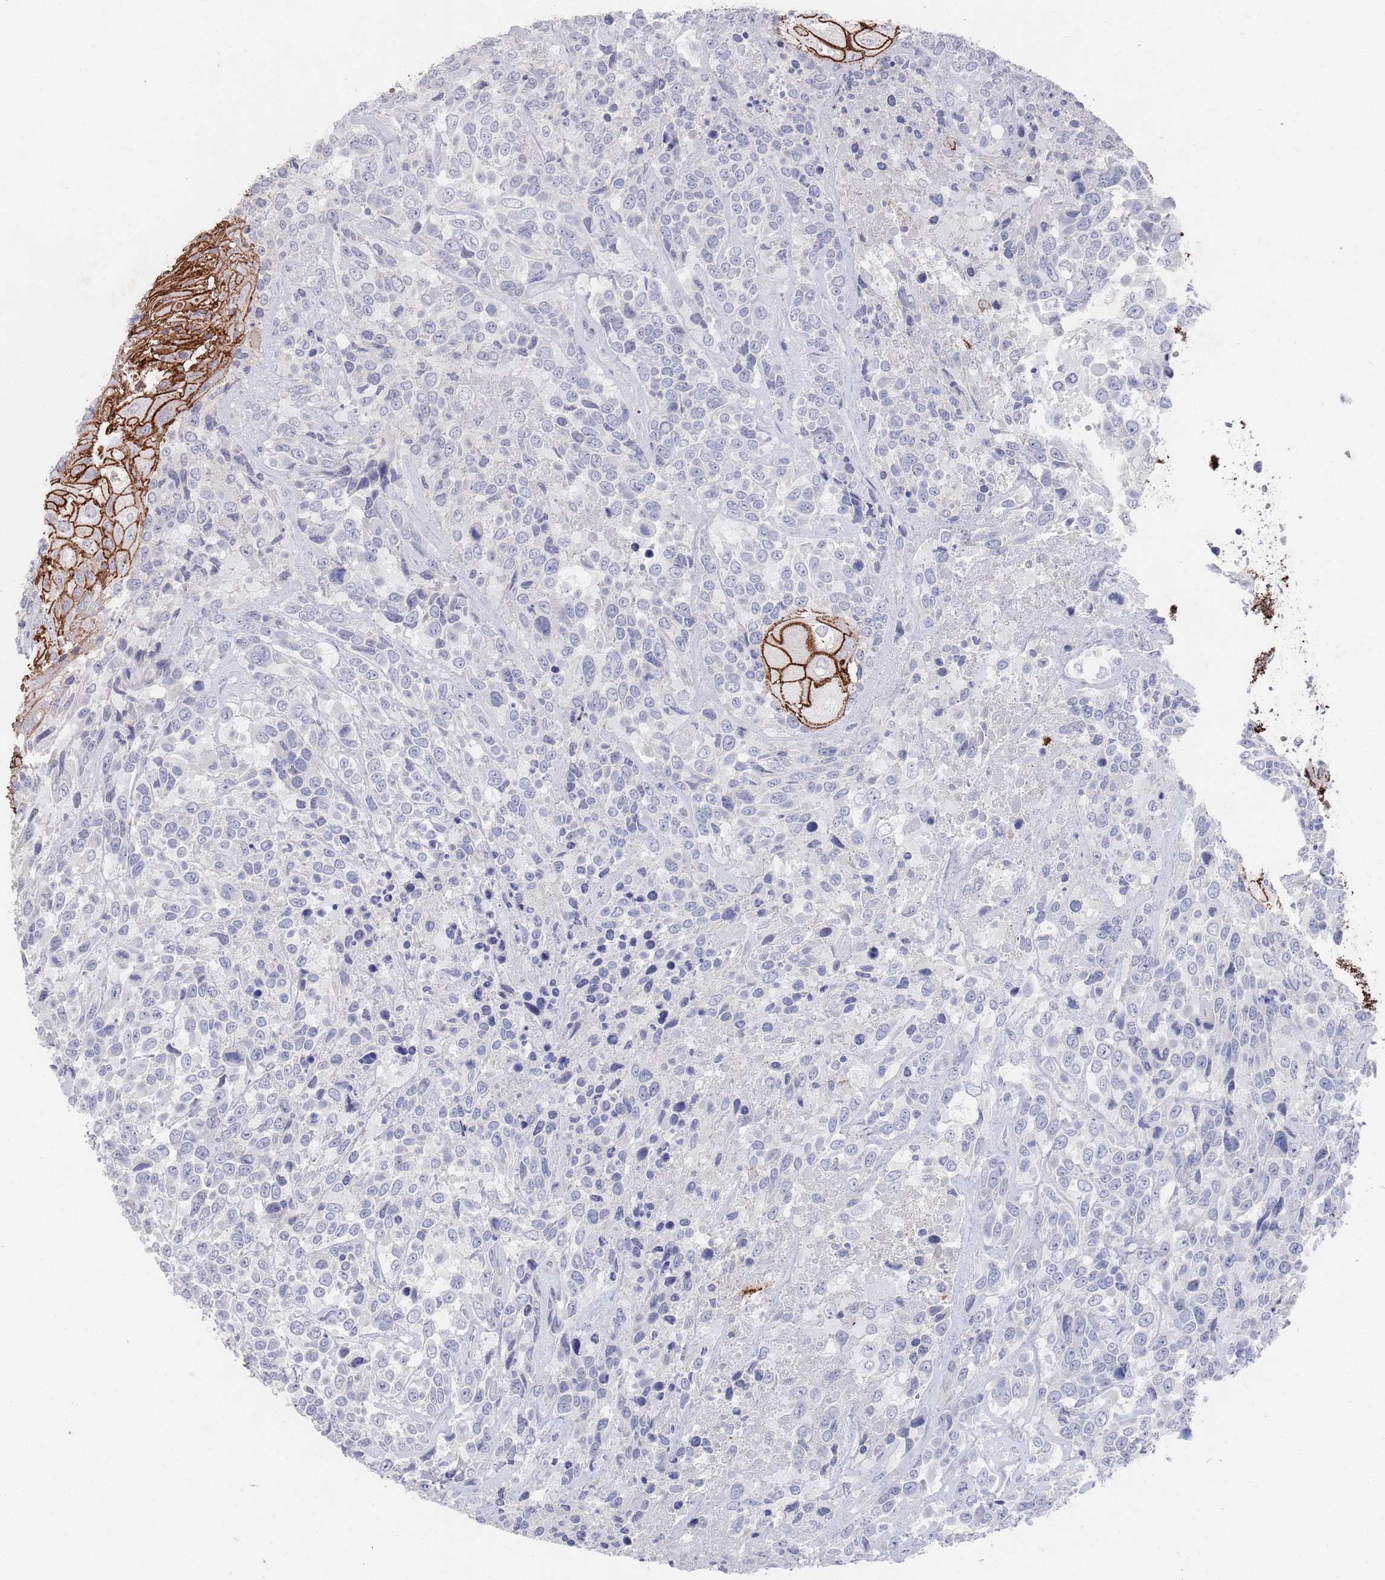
{"staining": {"intensity": "strong", "quantity": "<25%", "location": "cytoplasmic/membranous"}, "tissue": "urothelial cancer", "cell_type": "Tumor cells", "image_type": "cancer", "snomed": [{"axis": "morphology", "description": "Urothelial carcinoma, High grade"}, {"axis": "topography", "description": "Urinary bladder"}], "caption": "Urothelial carcinoma (high-grade) tissue reveals strong cytoplasmic/membranous positivity in about <25% of tumor cells", "gene": "PROM2", "patient": {"sex": "female", "age": 70}}